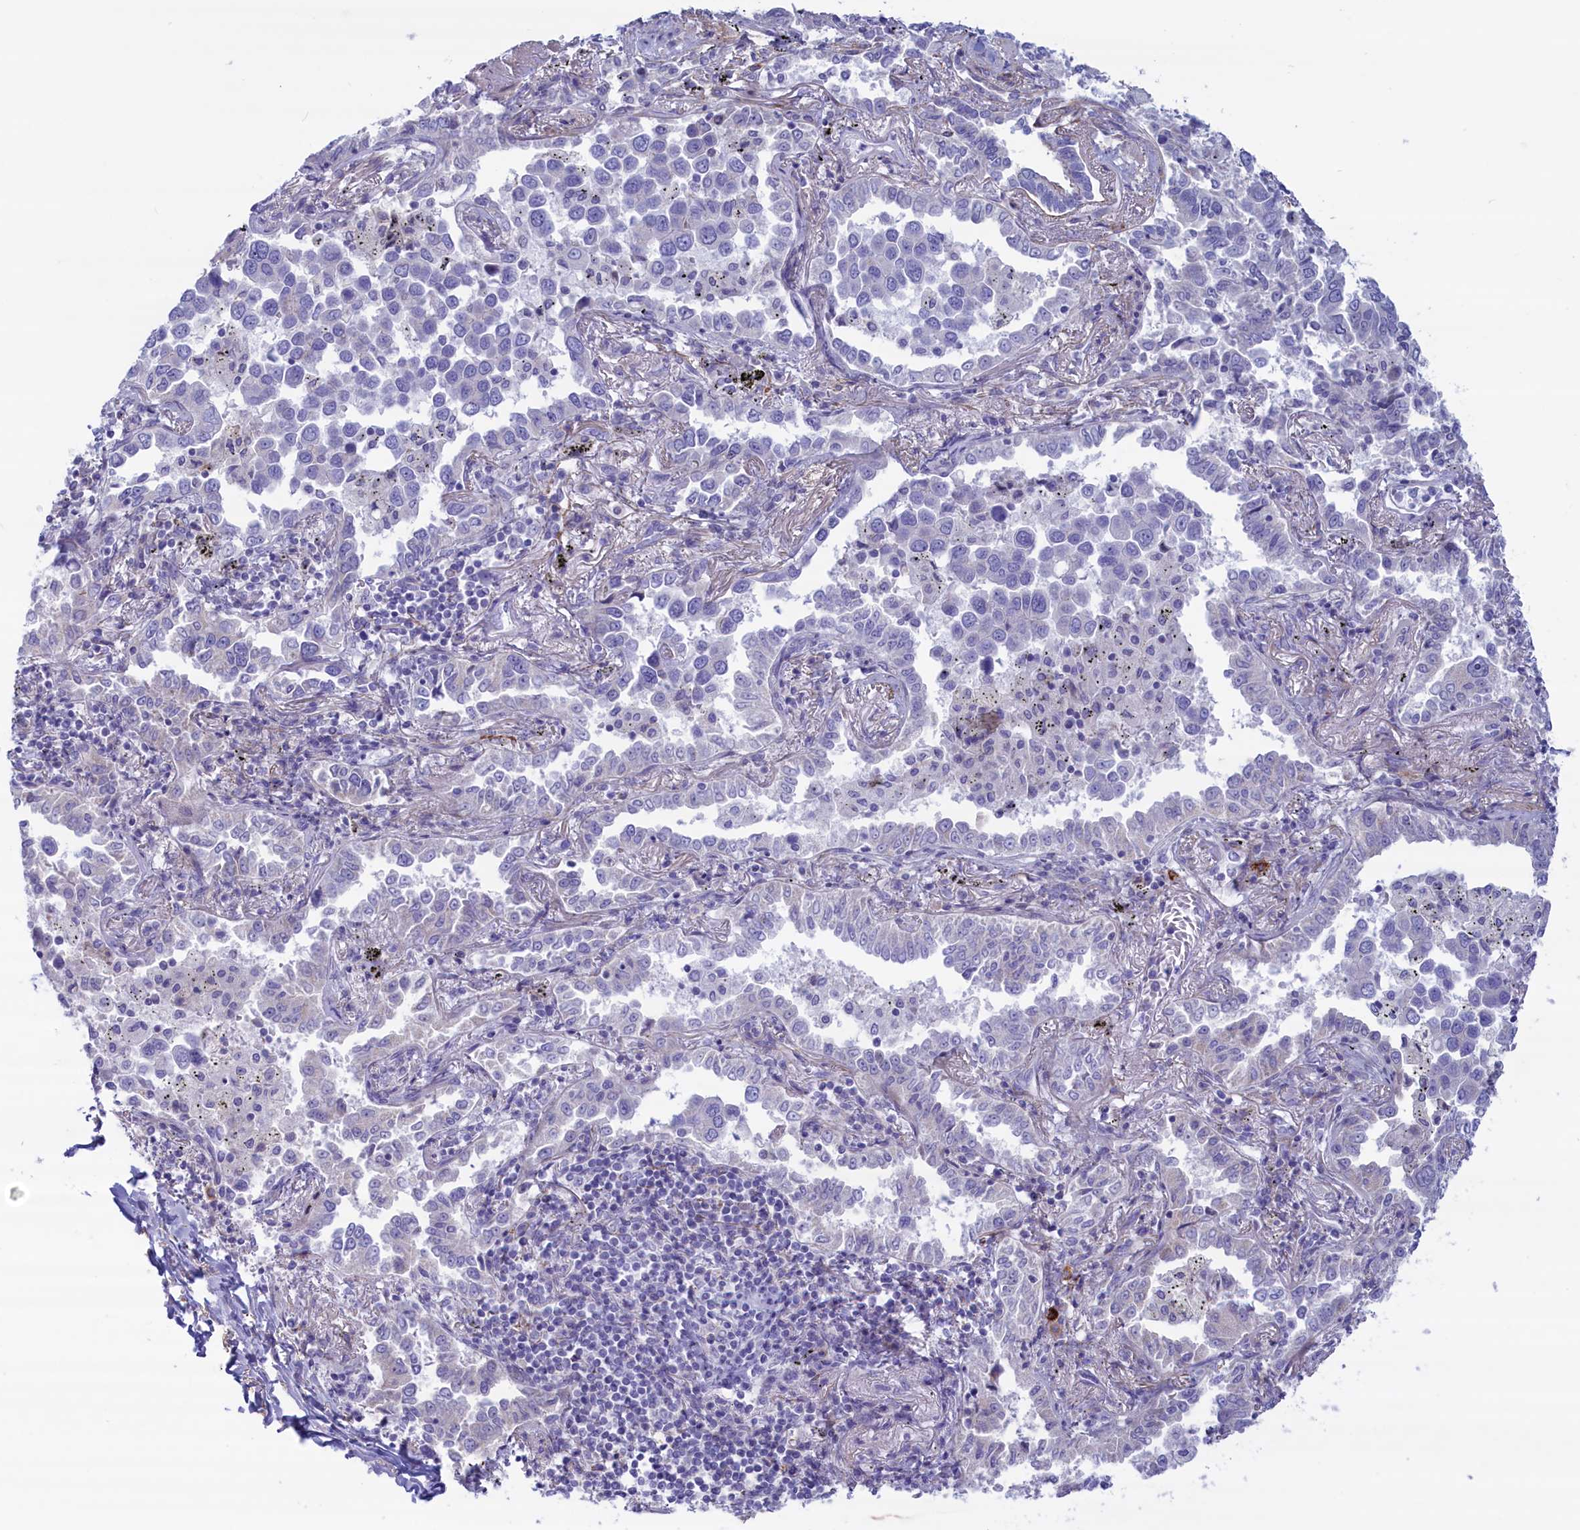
{"staining": {"intensity": "negative", "quantity": "none", "location": "none"}, "tissue": "lung cancer", "cell_type": "Tumor cells", "image_type": "cancer", "snomed": [{"axis": "morphology", "description": "Adenocarcinoma, NOS"}, {"axis": "topography", "description": "Lung"}], "caption": "High magnification brightfield microscopy of lung cancer (adenocarcinoma) stained with DAB (brown) and counterstained with hematoxylin (blue): tumor cells show no significant staining.", "gene": "MPV17L2", "patient": {"sex": "male", "age": 67}}